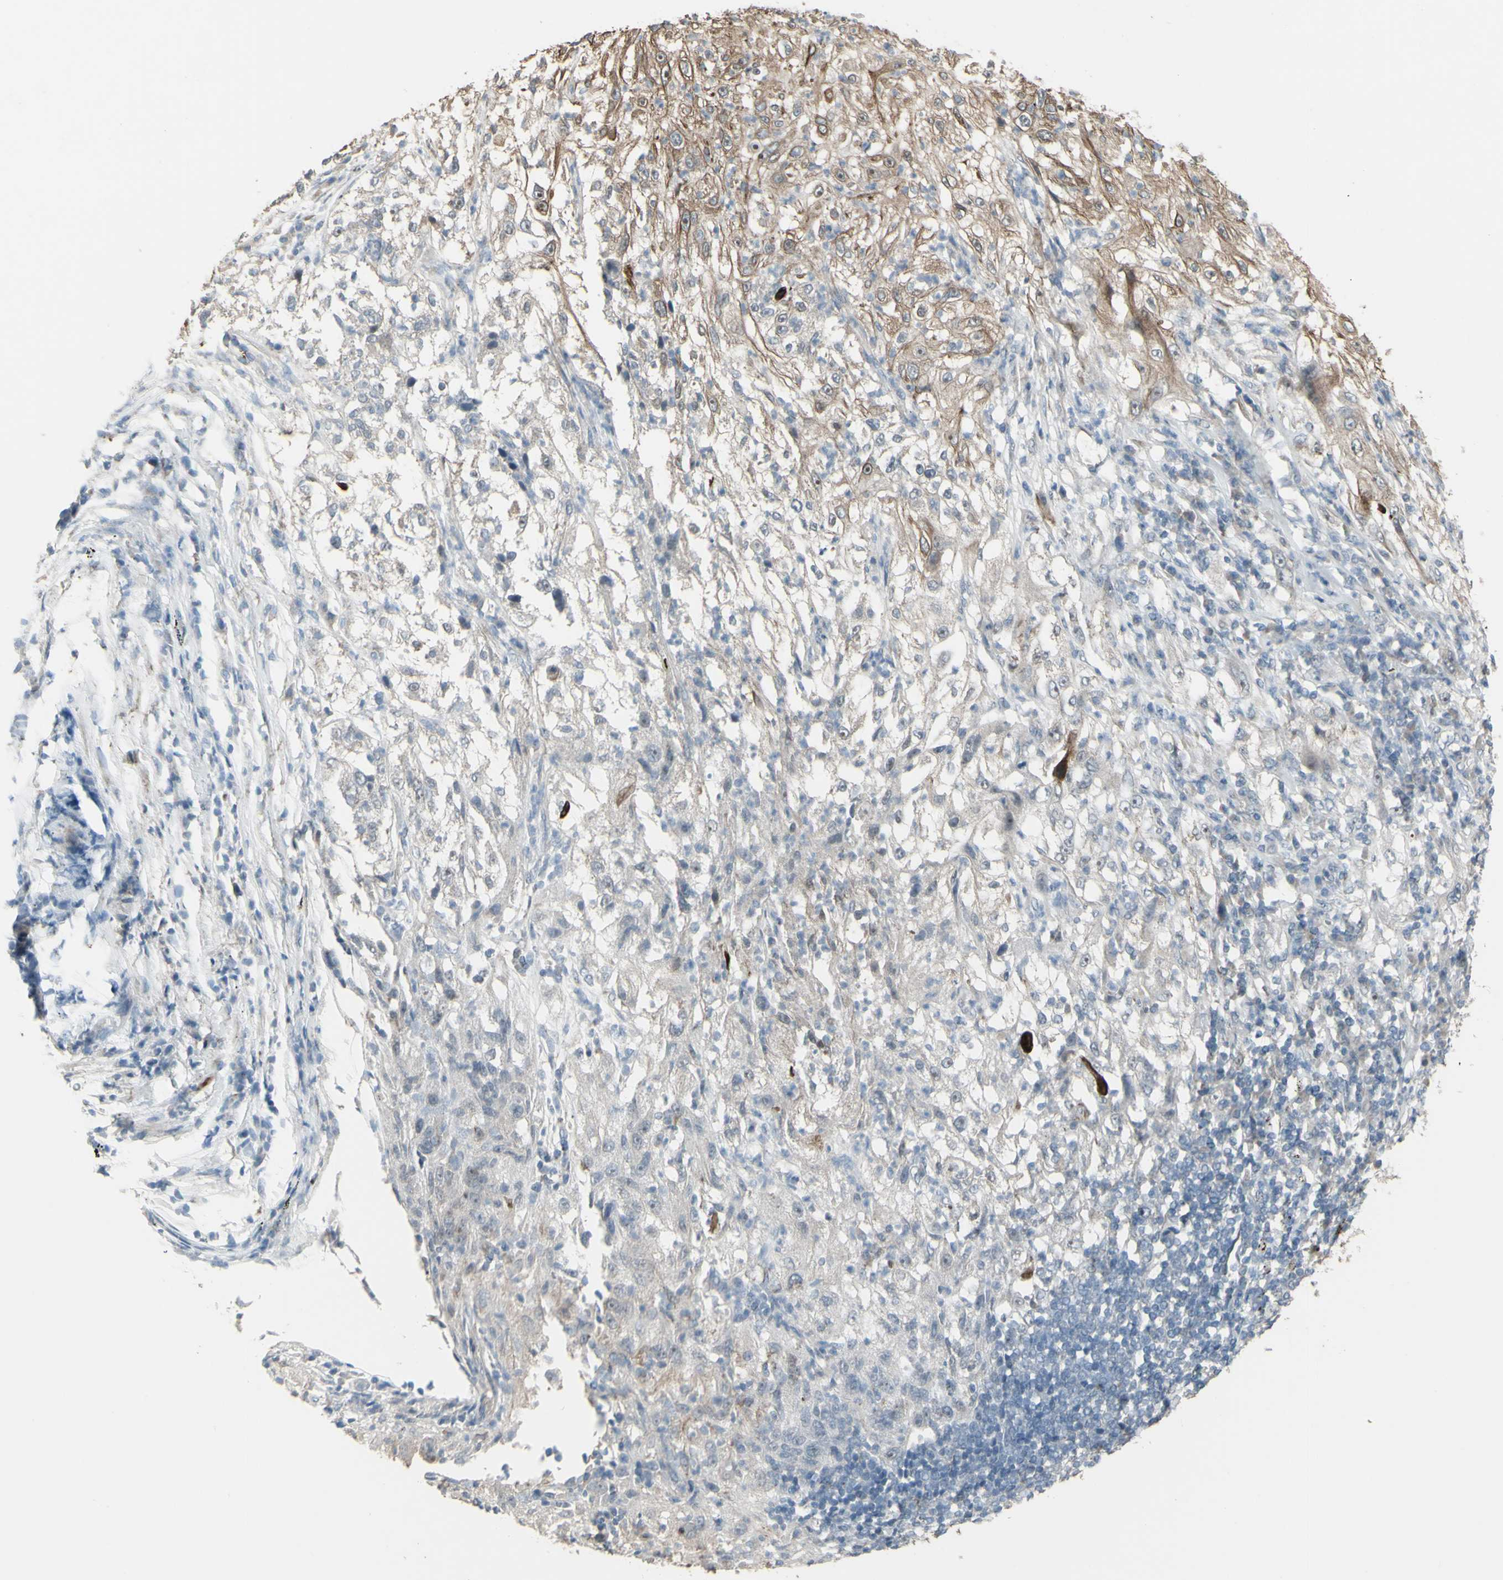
{"staining": {"intensity": "moderate", "quantity": "25%-75%", "location": "cytoplasmic/membranous"}, "tissue": "lung cancer", "cell_type": "Tumor cells", "image_type": "cancer", "snomed": [{"axis": "morphology", "description": "Inflammation, NOS"}, {"axis": "morphology", "description": "Squamous cell carcinoma, NOS"}, {"axis": "topography", "description": "Lymph node"}, {"axis": "topography", "description": "Soft tissue"}, {"axis": "topography", "description": "Lung"}], "caption": "This photomicrograph exhibits immunohistochemistry (IHC) staining of human lung squamous cell carcinoma, with medium moderate cytoplasmic/membranous staining in approximately 25%-75% of tumor cells.", "gene": "GRAMD1B", "patient": {"sex": "male", "age": 66}}